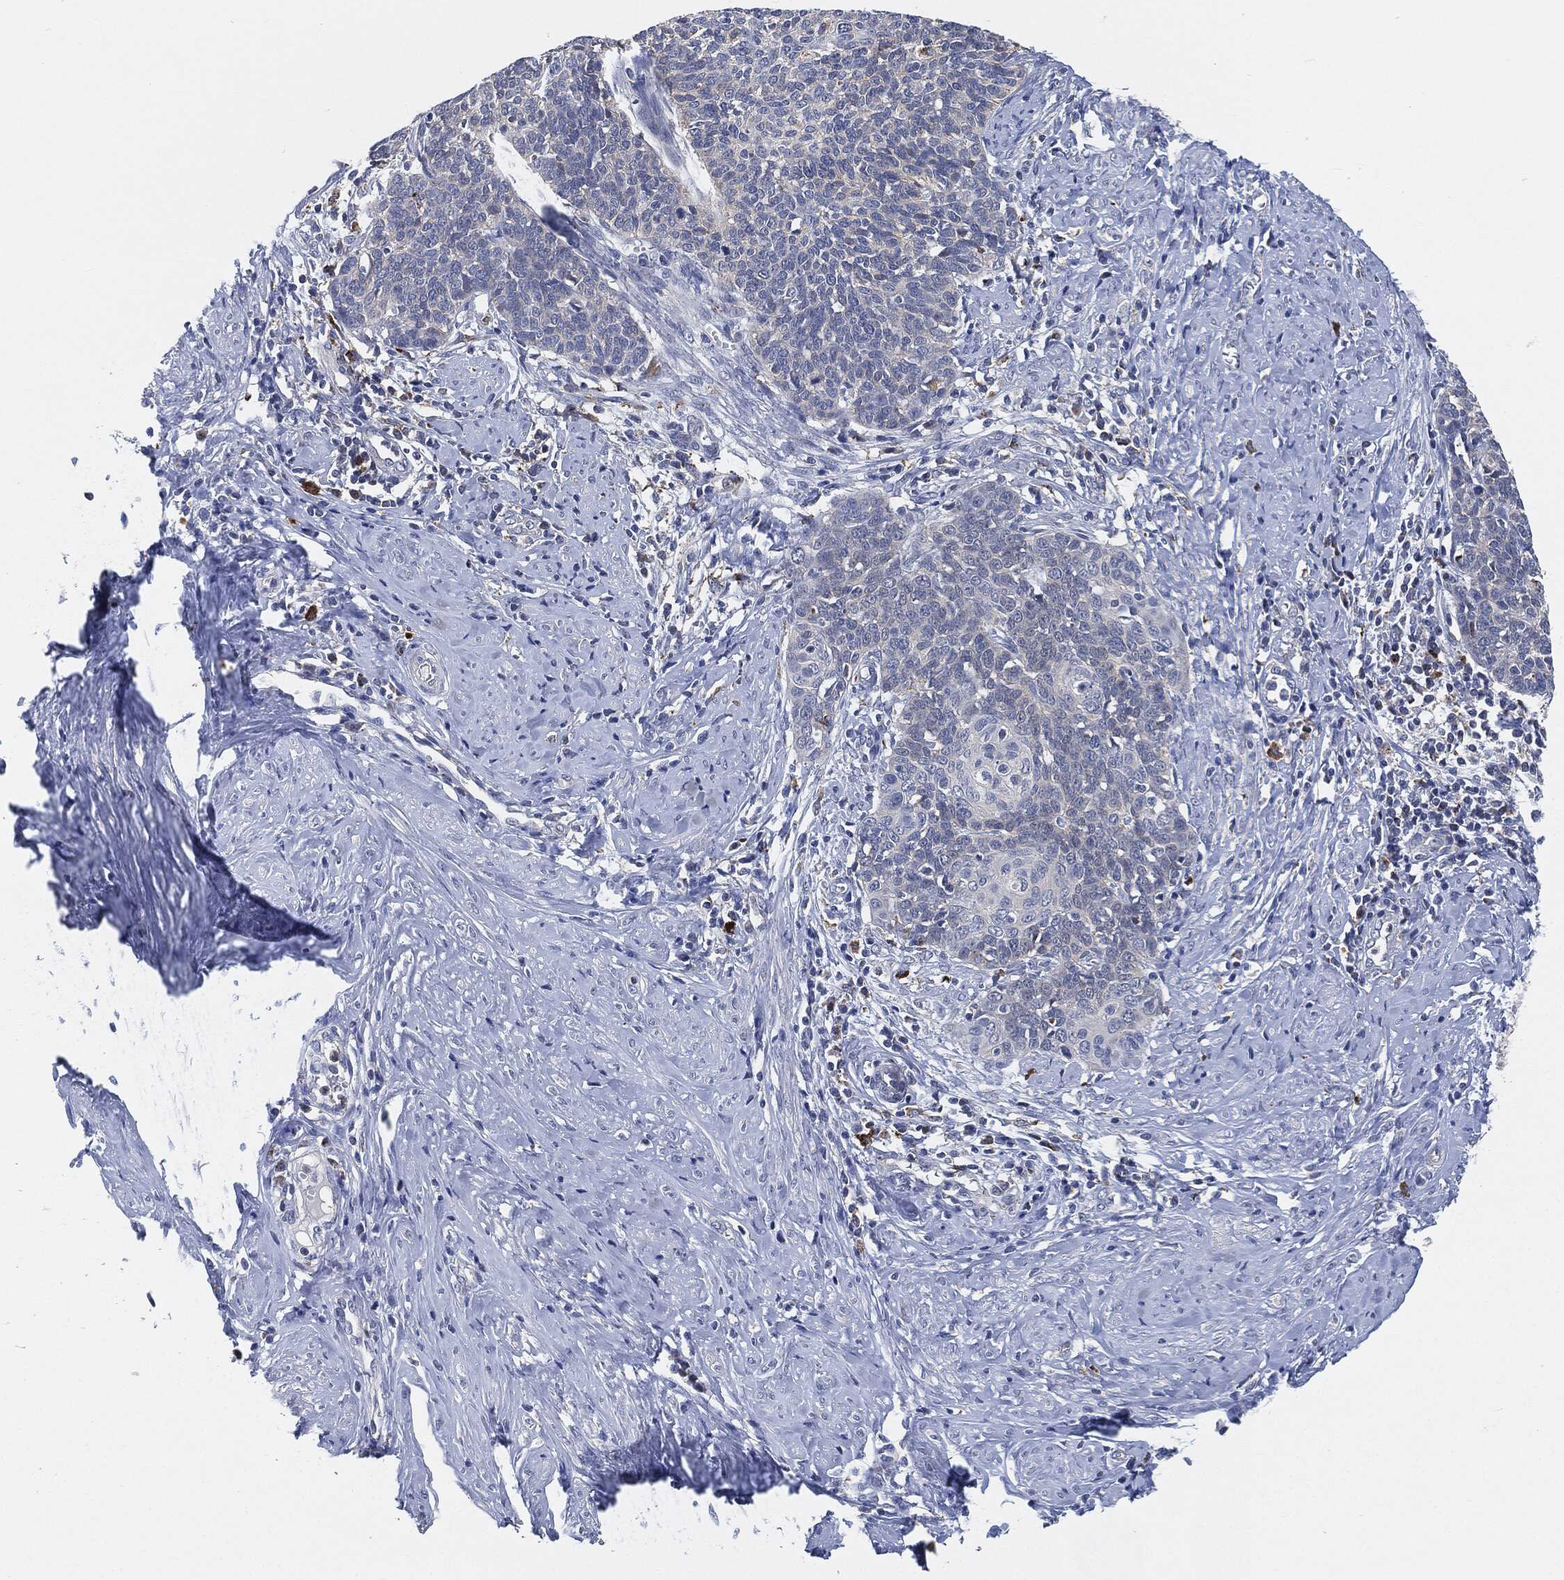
{"staining": {"intensity": "negative", "quantity": "none", "location": "none"}, "tissue": "cervical cancer", "cell_type": "Tumor cells", "image_type": "cancer", "snomed": [{"axis": "morphology", "description": "Normal tissue, NOS"}, {"axis": "morphology", "description": "Squamous cell carcinoma, NOS"}, {"axis": "topography", "description": "Cervix"}], "caption": "Cervical cancer was stained to show a protein in brown. There is no significant positivity in tumor cells.", "gene": "VSIG4", "patient": {"sex": "female", "age": 39}}